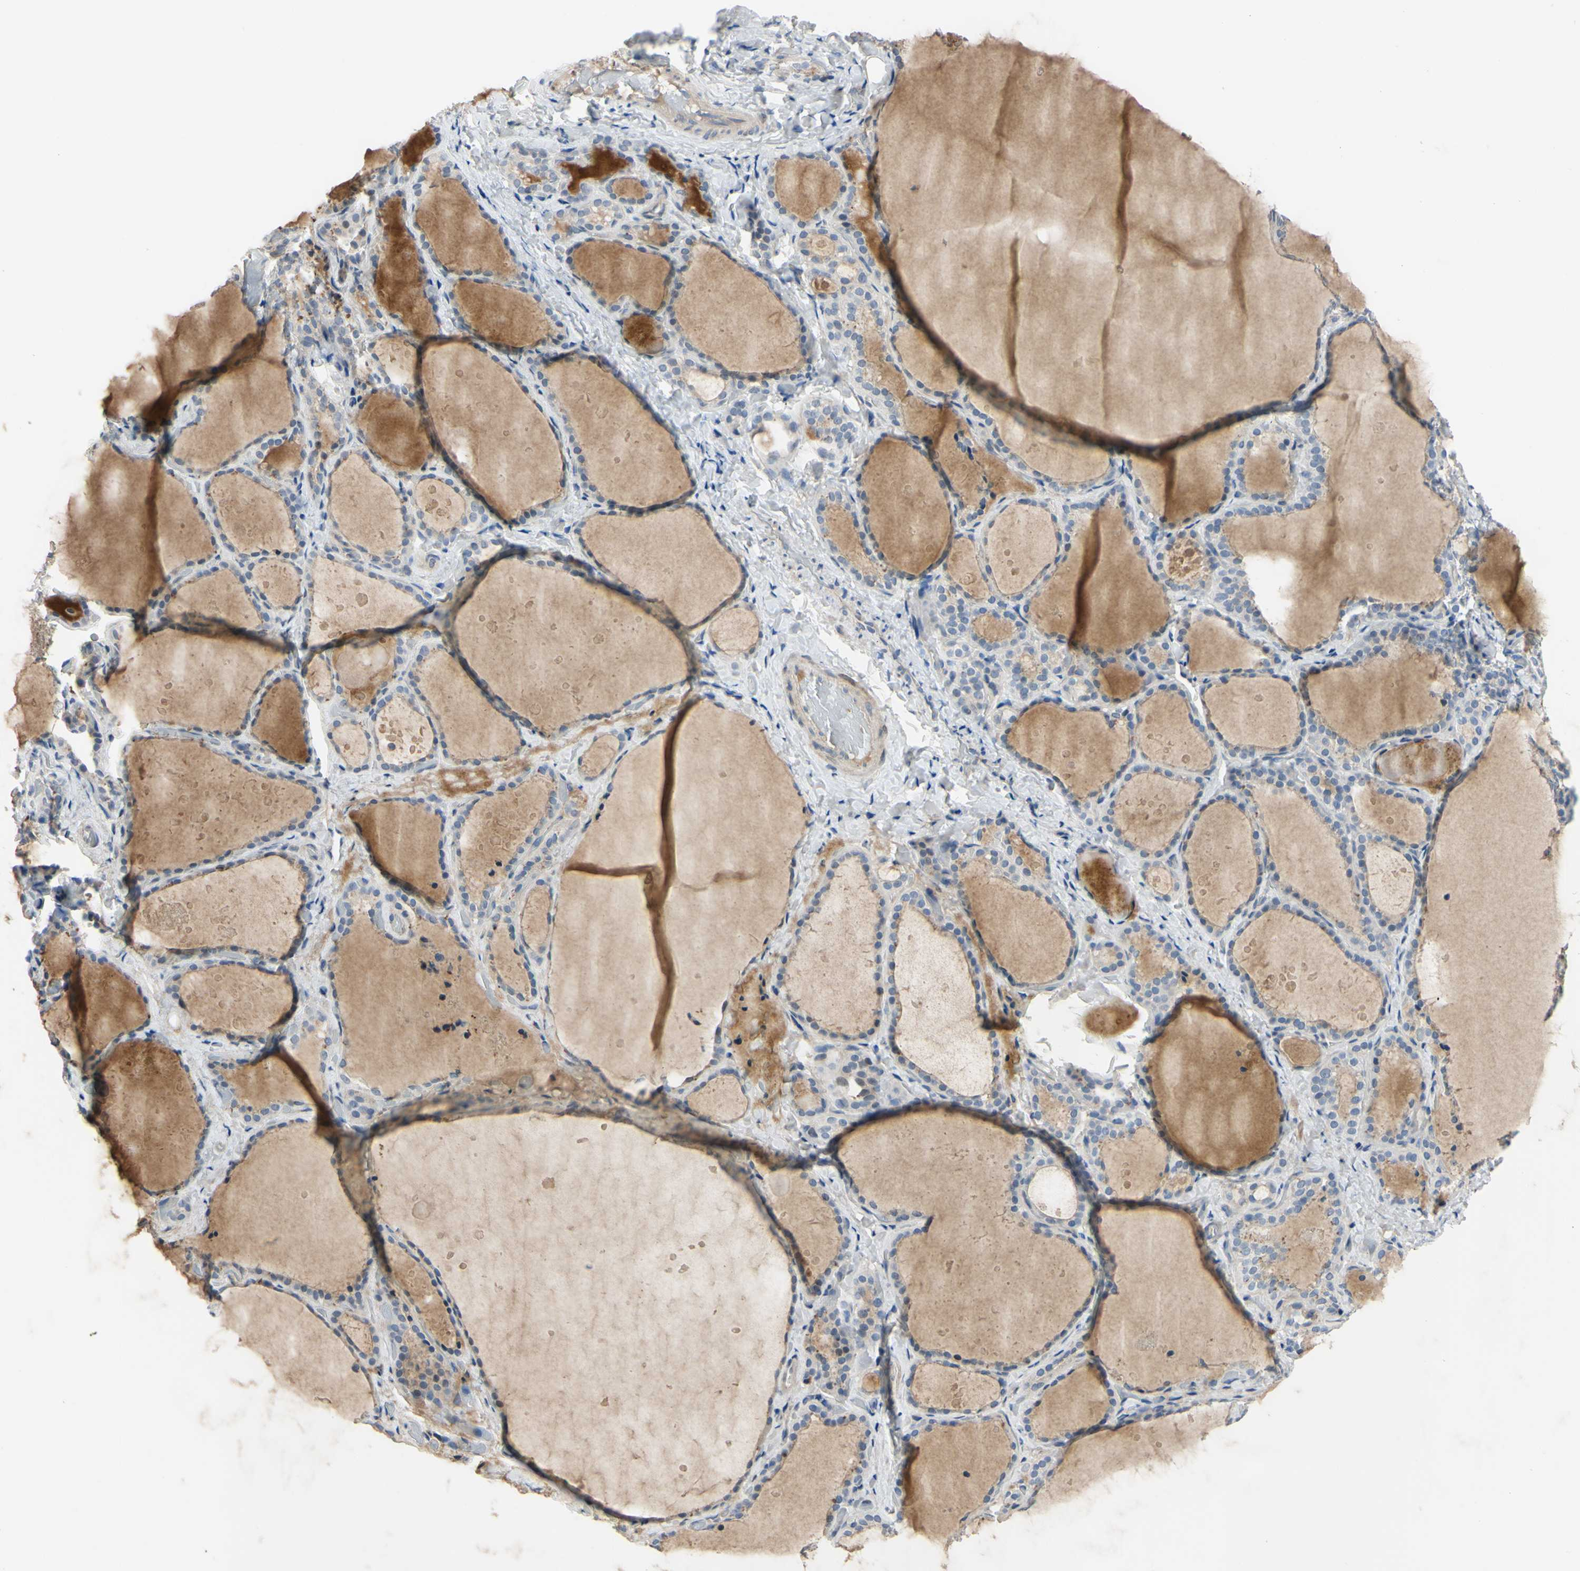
{"staining": {"intensity": "moderate", "quantity": "<25%", "location": "cytoplasmic/membranous"}, "tissue": "thyroid gland", "cell_type": "Glandular cells", "image_type": "normal", "snomed": [{"axis": "morphology", "description": "Normal tissue, NOS"}, {"axis": "topography", "description": "Thyroid gland"}], "caption": "Glandular cells show low levels of moderate cytoplasmic/membranous positivity in approximately <25% of cells in unremarkable thyroid gland. (Stains: DAB (3,3'-diaminobenzidine) in brown, nuclei in blue, Microscopy: brightfield microscopy at high magnification).", "gene": "LHX9", "patient": {"sex": "female", "age": 44}}